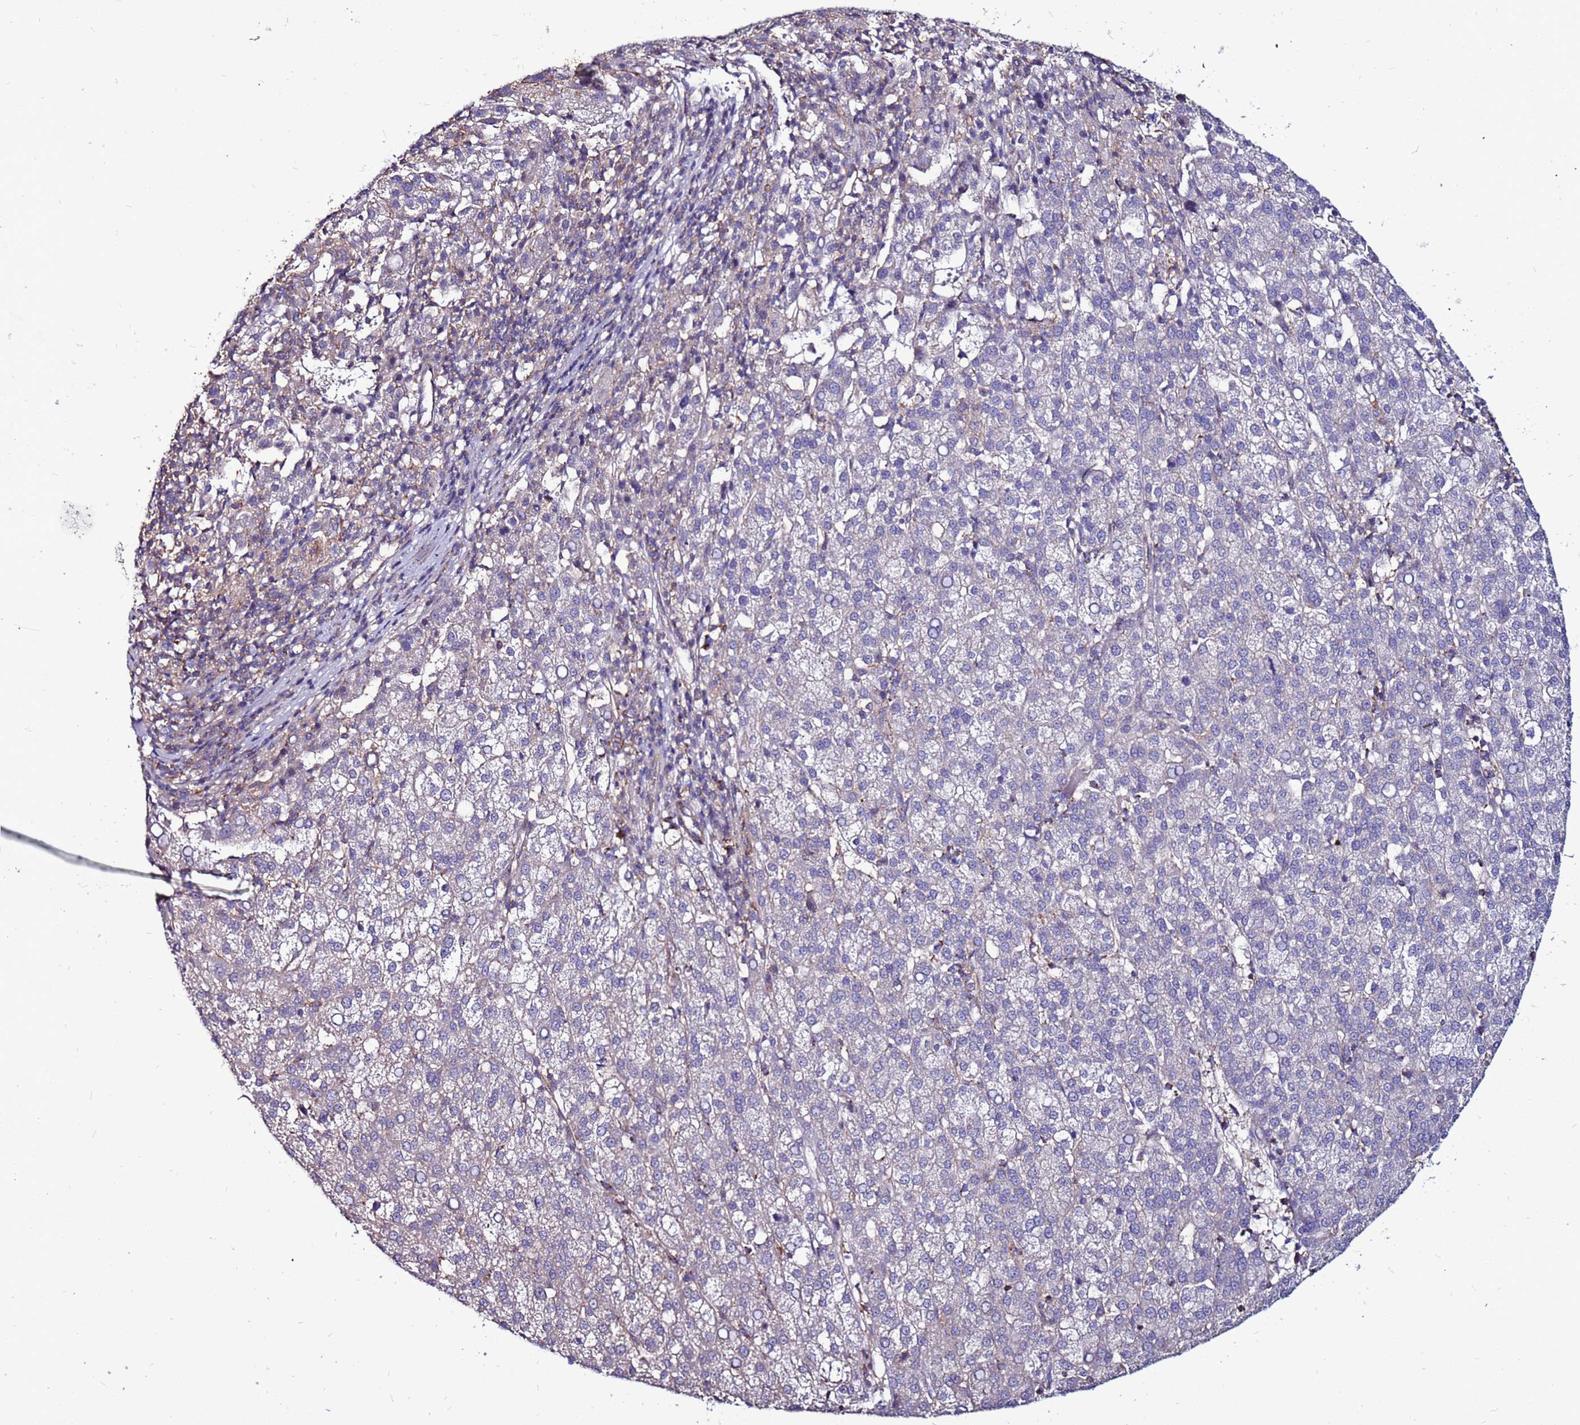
{"staining": {"intensity": "negative", "quantity": "none", "location": "none"}, "tissue": "liver cancer", "cell_type": "Tumor cells", "image_type": "cancer", "snomed": [{"axis": "morphology", "description": "Carcinoma, Hepatocellular, NOS"}, {"axis": "topography", "description": "Liver"}], "caption": "Immunohistochemistry micrograph of human liver cancer (hepatocellular carcinoma) stained for a protein (brown), which exhibits no staining in tumor cells. (Brightfield microscopy of DAB immunohistochemistry (IHC) at high magnification).", "gene": "NRN1L", "patient": {"sex": "female", "age": 58}}